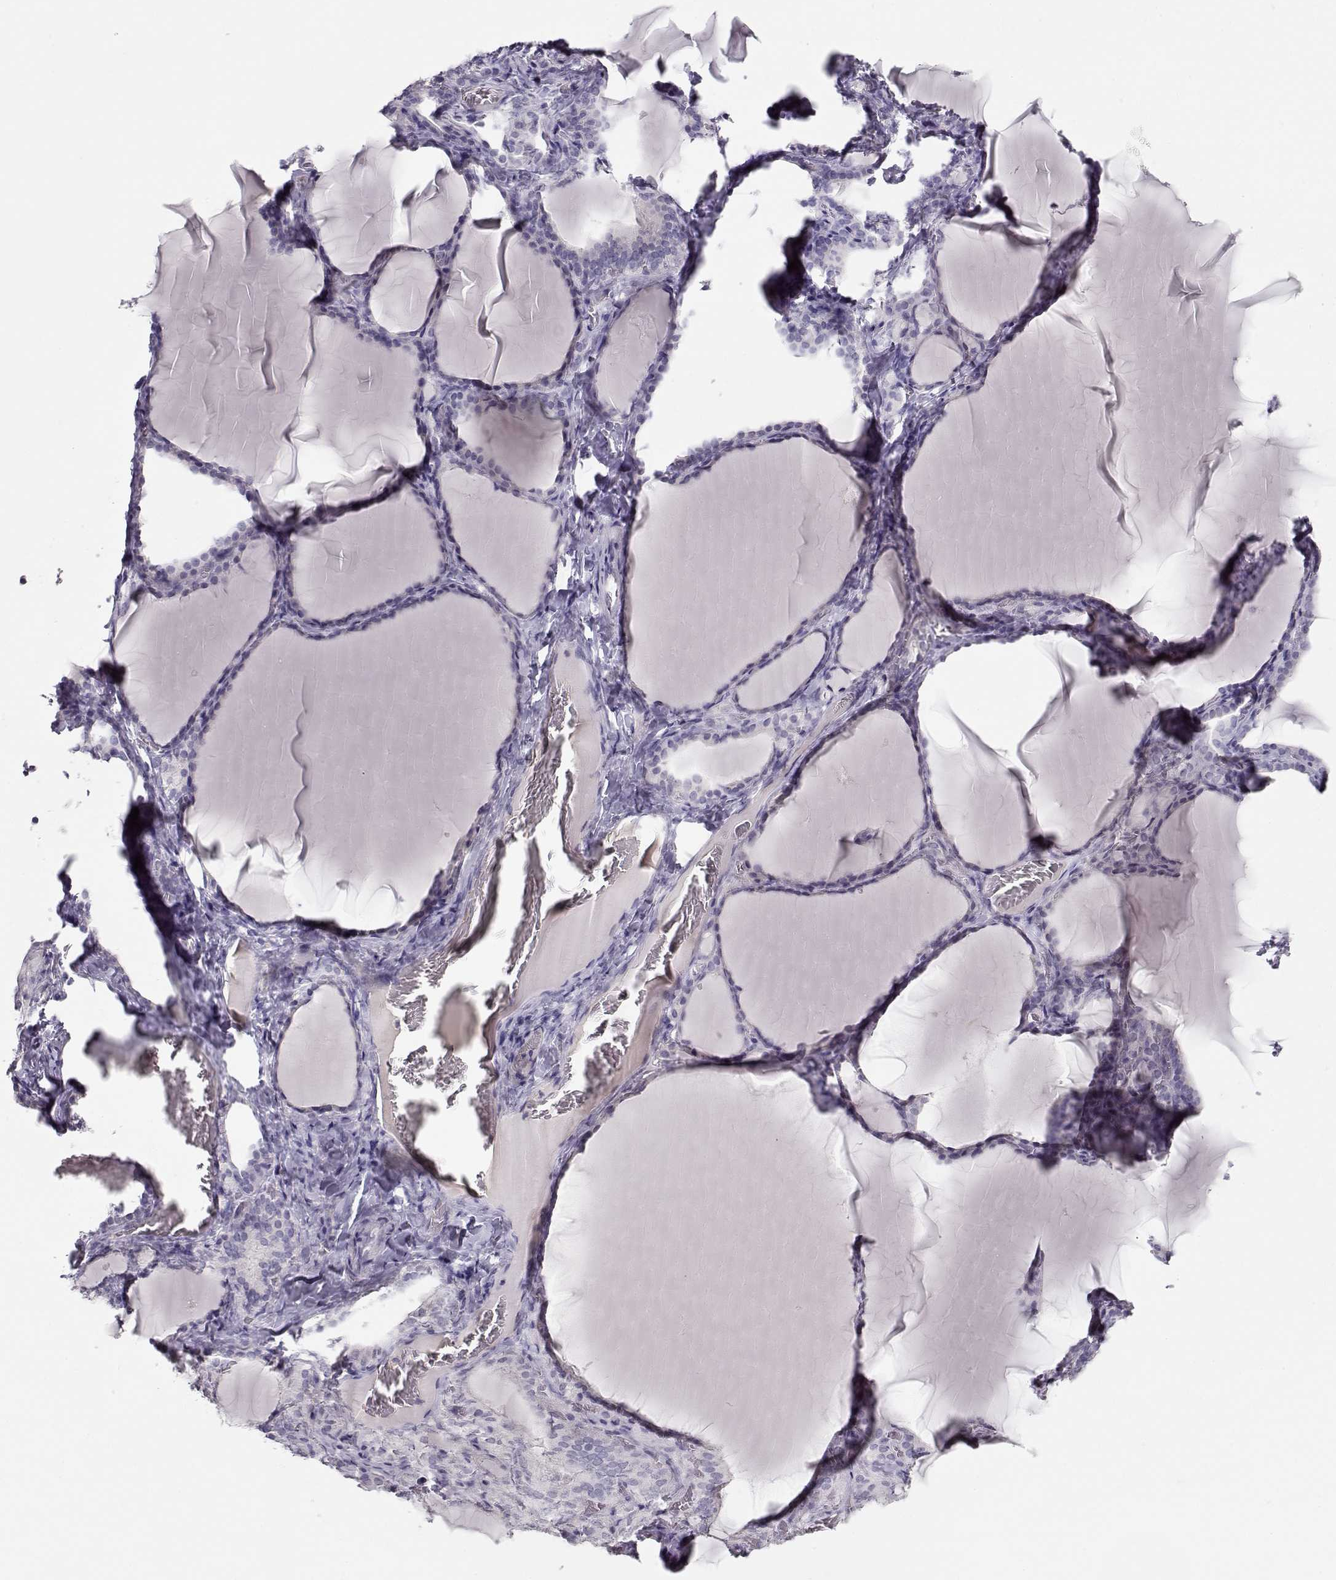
{"staining": {"intensity": "negative", "quantity": "none", "location": "none"}, "tissue": "thyroid gland", "cell_type": "Glandular cells", "image_type": "normal", "snomed": [{"axis": "morphology", "description": "Normal tissue, NOS"}, {"axis": "morphology", "description": "Hyperplasia, NOS"}, {"axis": "topography", "description": "Thyroid gland"}], "caption": "High power microscopy photomicrograph of an immunohistochemistry (IHC) photomicrograph of normal thyroid gland, revealing no significant expression in glandular cells. (DAB immunohistochemistry (IHC) visualized using brightfield microscopy, high magnification).", "gene": "IMPG1", "patient": {"sex": "female", "age": 27}}